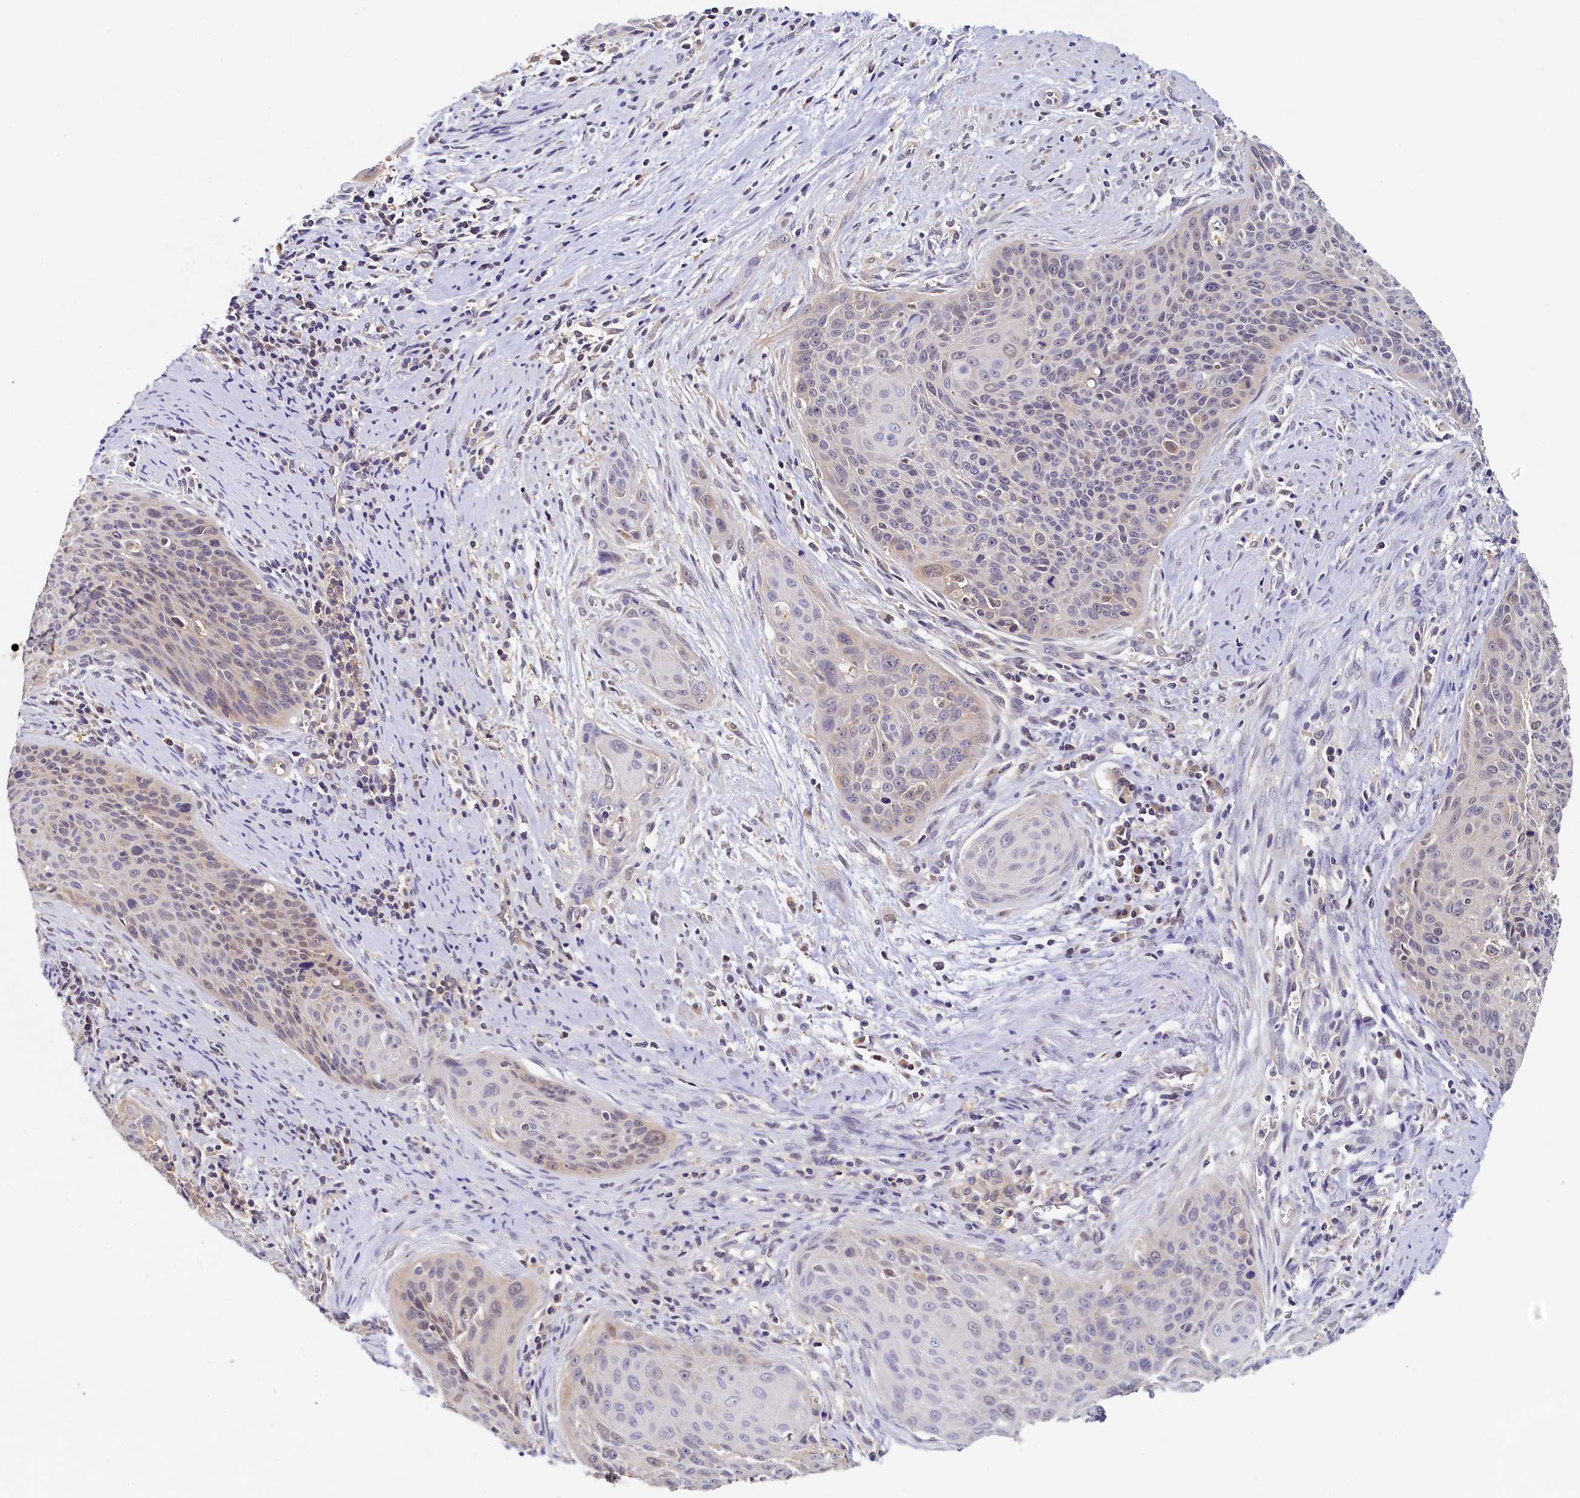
{"staining": {"intensity": "weak", "quantity": "<25%", "location": "cytoplasmic/membranous,nuclear"}, "tissue": "cervical cancer", "cell_type": "Tumor cells", "image_type": "cancer", "snomed": [{"axis": "morphology", "description": "Squamous cell carcinoma, NOS"}, {"axis": "topography", "description": "Cervix"}], "caption": "Tumor cells are negative for protein expression in human cervical cancer.", "gene": "PAAF1", "patient": {"sex": "female", "age": 55}}